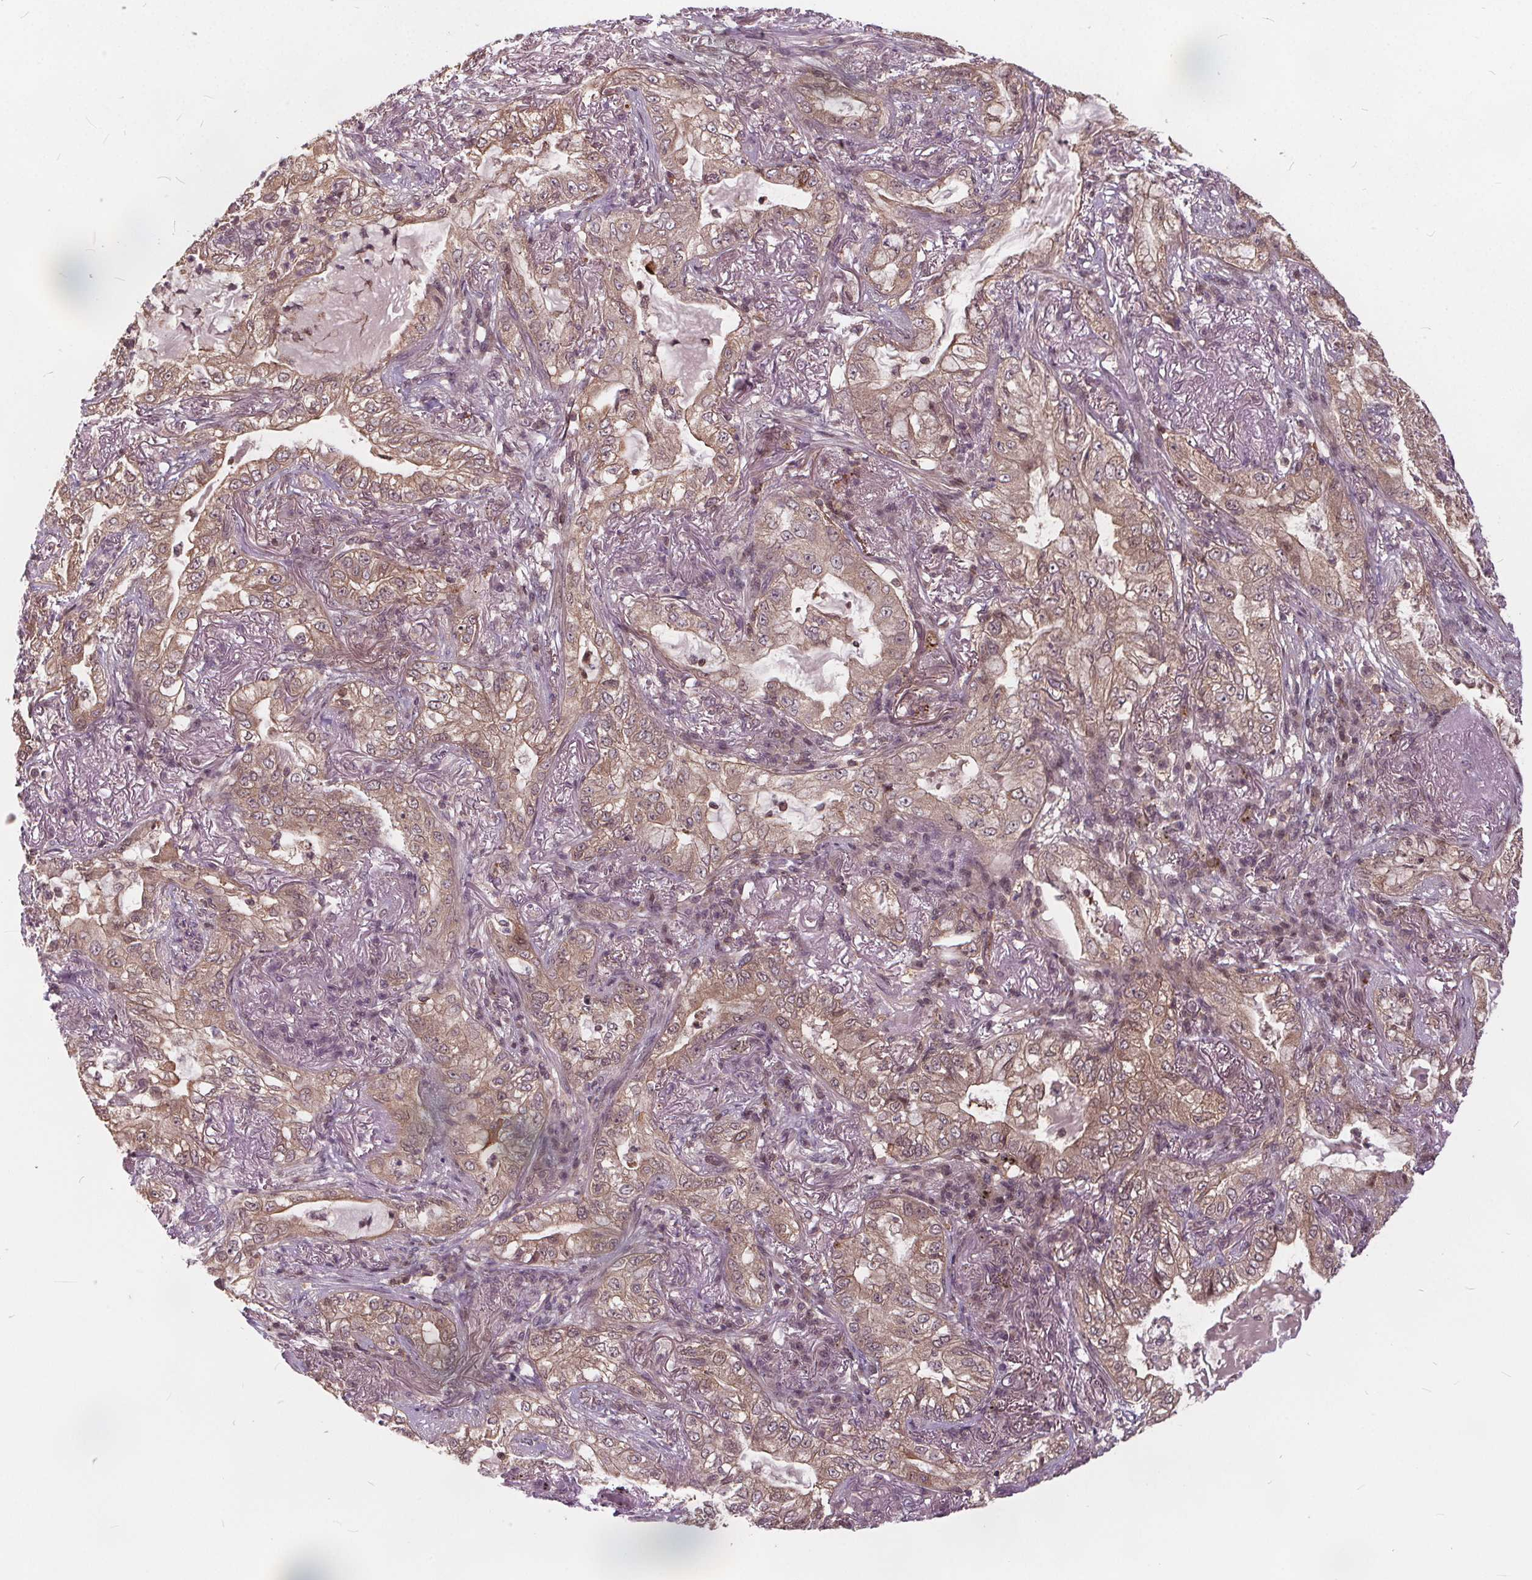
{"staining": {"intensity": "moderate", "quantity": ">75%", "location": "cytoplasmic/membranous,nuclear"}, "tissue": "lung cancer", "cell_type": "Tumor cells", "image_type": "cancer", "snomed": [{"axis": "morphology", "description": "Adenocarcinoma, NOS"}, {"axis": "topography", "description": "Lung"}], "caption": "The micrograph displays staining of lung adenocarcinoma, revealing moderate cytoplasmic/membranous and nuclear protein positivity (brown color) within tumor cells.", "gene": "HIF1AN", "patient": {"sex": "female", "age": 73}}